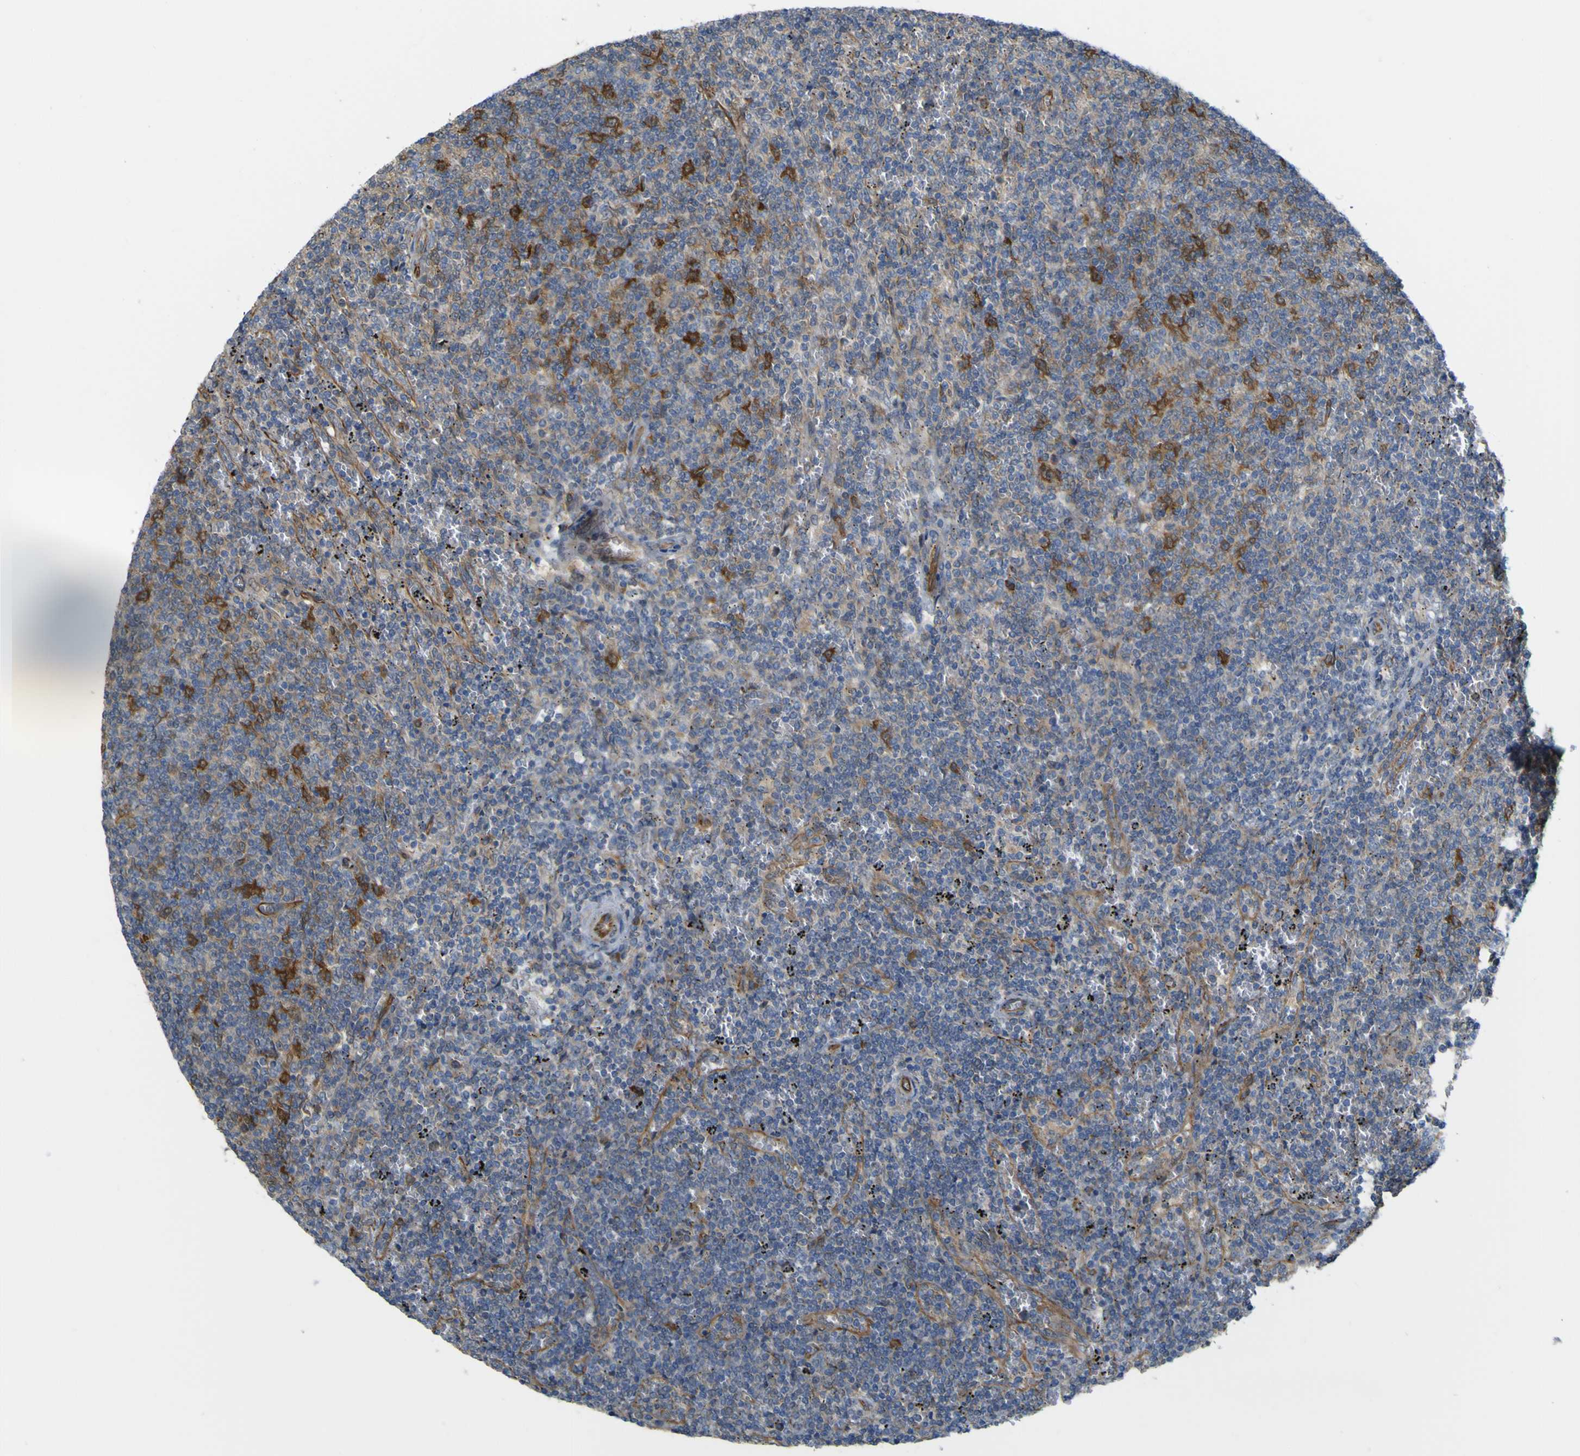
{"staining": {"intensity": "moderate", "quantity": ">75%", "location": "cytoplasmic/membranous"}, "tissue": "lymphoma", "cell_type": "Tumor cells", "image_type": "cancer", "snomed": [{"axis": "morphology", "description": "Malignant lymphoma, non-Hodgkin's type, Low grade"}, {"axis": "topography", "description": "Spleen"}], "caption": "Tumor cells demonstrate moderate cytoplasmic/membranous expression in approximately >75% of cells in lymphoma.", "gene": "JPH1", "patient": {"sex": "female", "age": 50}}